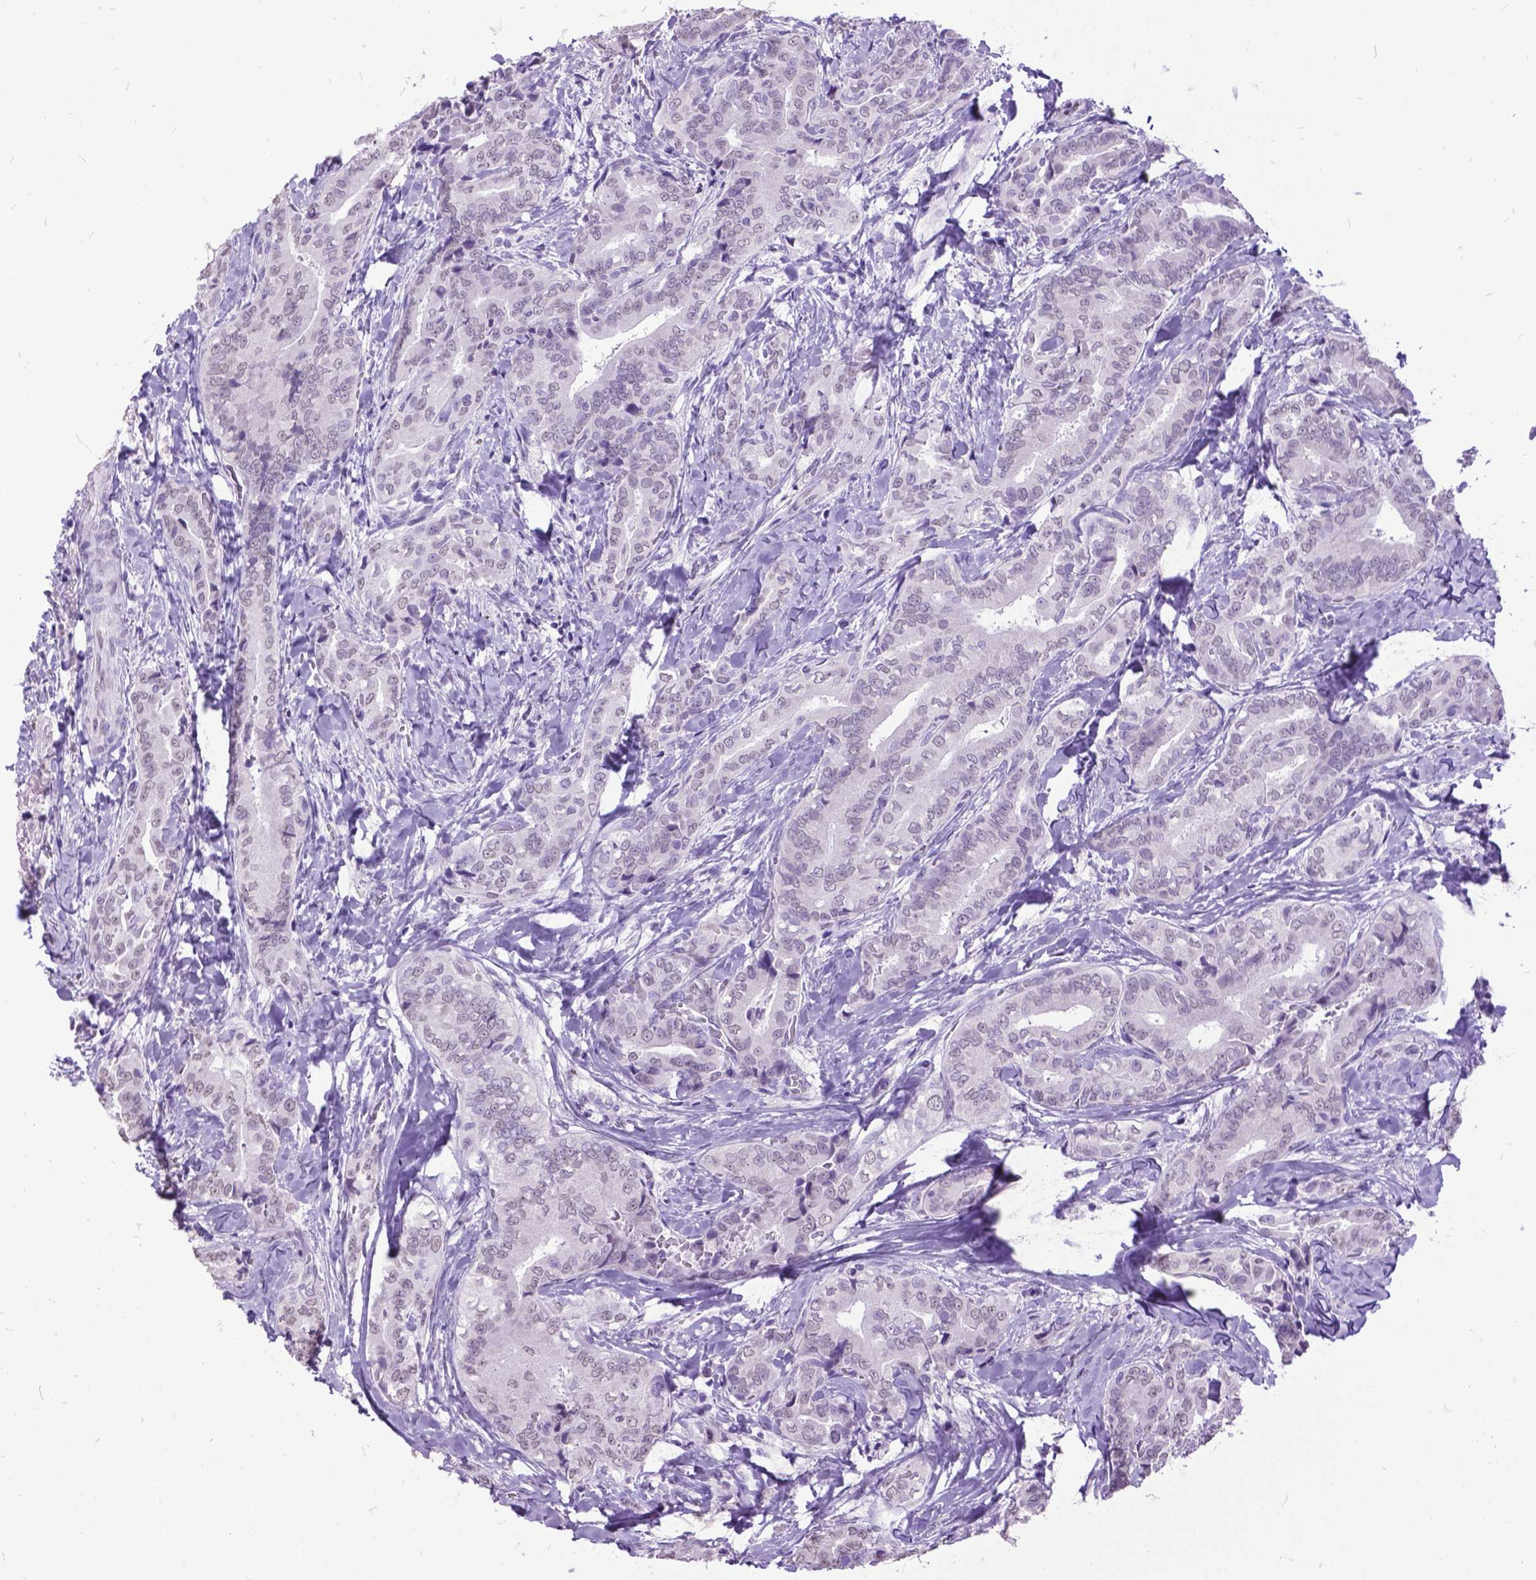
{"staining": {"intensity": "negative", "quantity": "none", "location": "none"}, "tissue": "thyroid cancer", "cell_type": "Tumor cells", "image_type": "cancer", "snomed": [{"axis": "morphology", "description": "Papillary adenocarcinoma, NOS"}, {"axis": "topography", "description": "Thyroid gland"}], "caption": "Tumor cells are negative for protein expression in human papillary adenocarcinoma (thyroid).", "gene": "MARCHF10", "patient": {"sex": "male", "age": 61}}